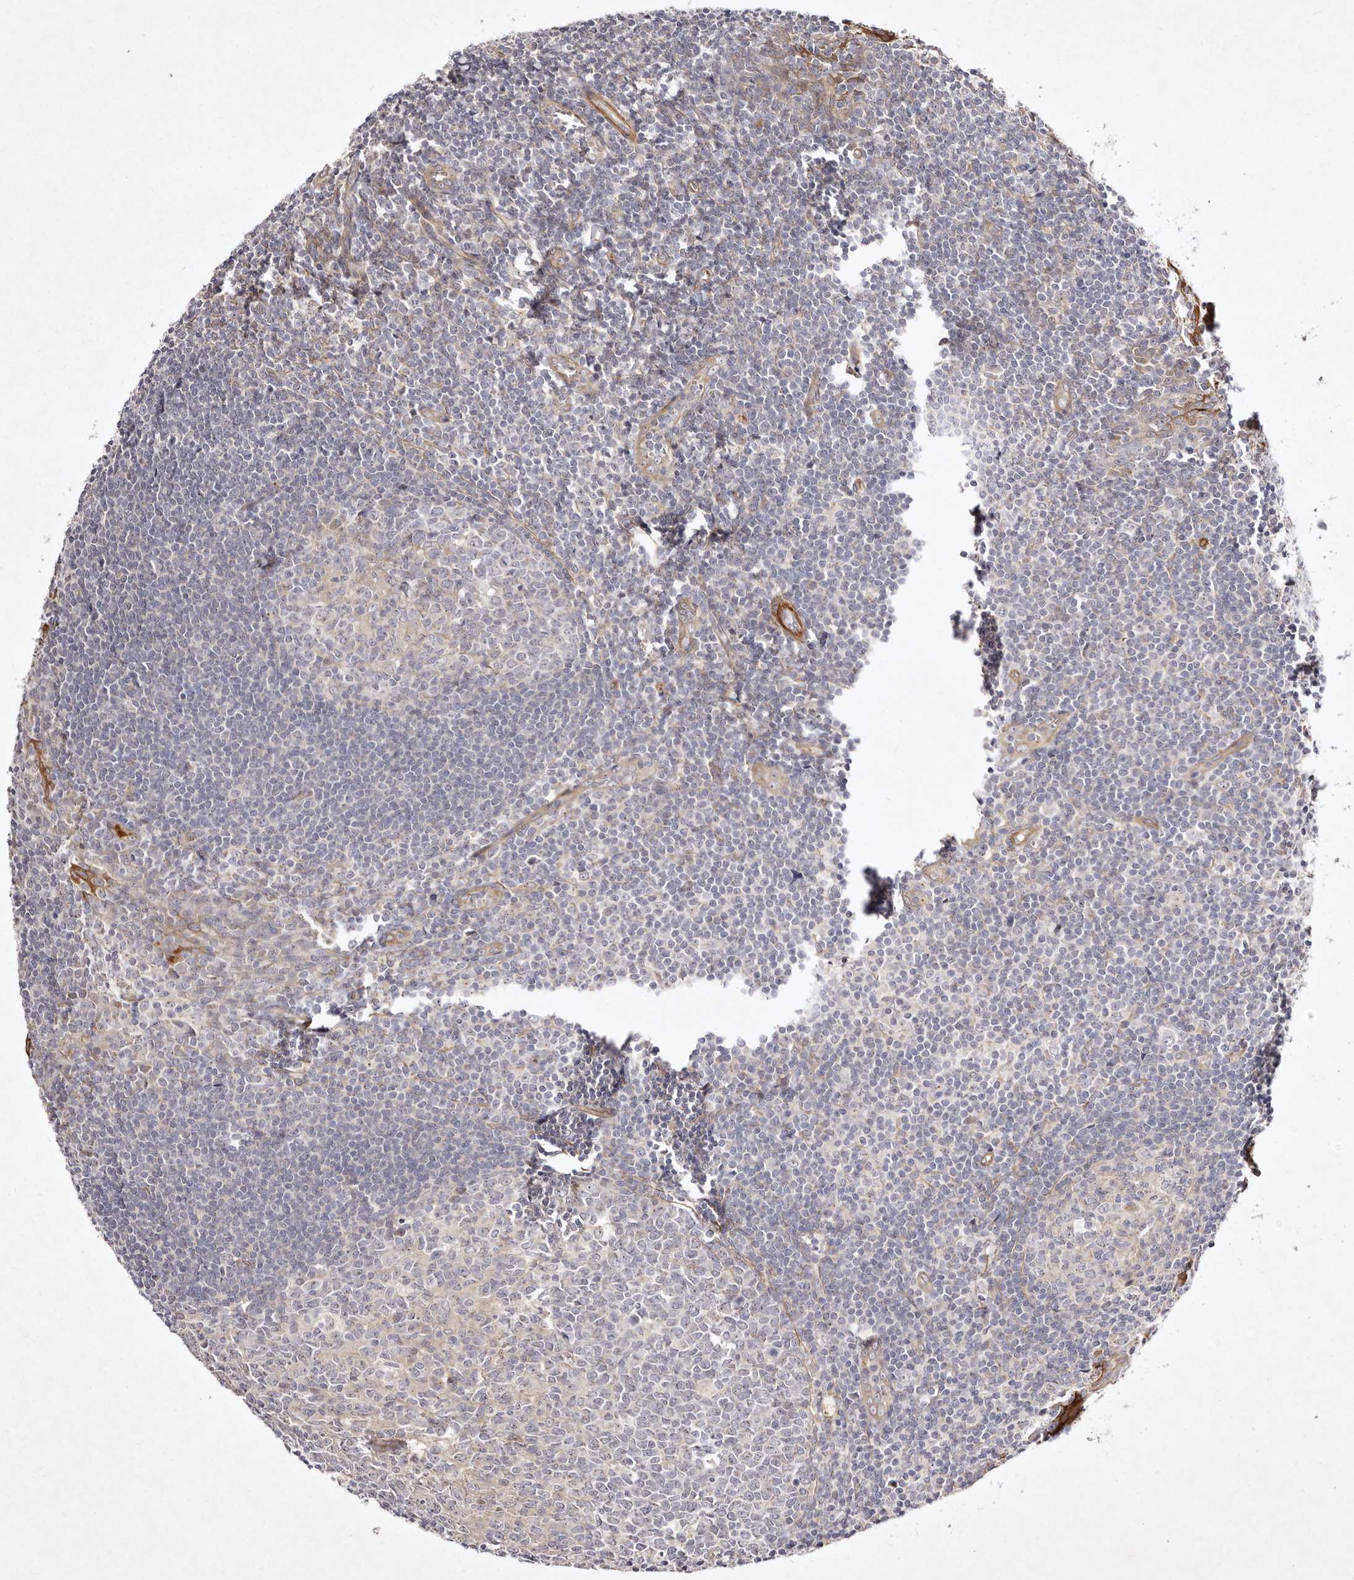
{"staining": {"intensity": "negative", "quantity": "none", "location": "none"}, "tissue": "tonsil", "cell_type": "Germinal center cells", "image_type": "normal", "snomed": [{"axis": "morphology", "description": "Normal tissue, NOS"}, {"axis": "topography", "description": "Tonsil"}], "caption": "IHC micrograph of benign tonsil: human tonsil stained with DAB (3,3'-diaminobenzidine) displays no significant protein staining in germinal center cells.", "gene": "MTMR11", "patient": {"sex": "male", "age": 27}}